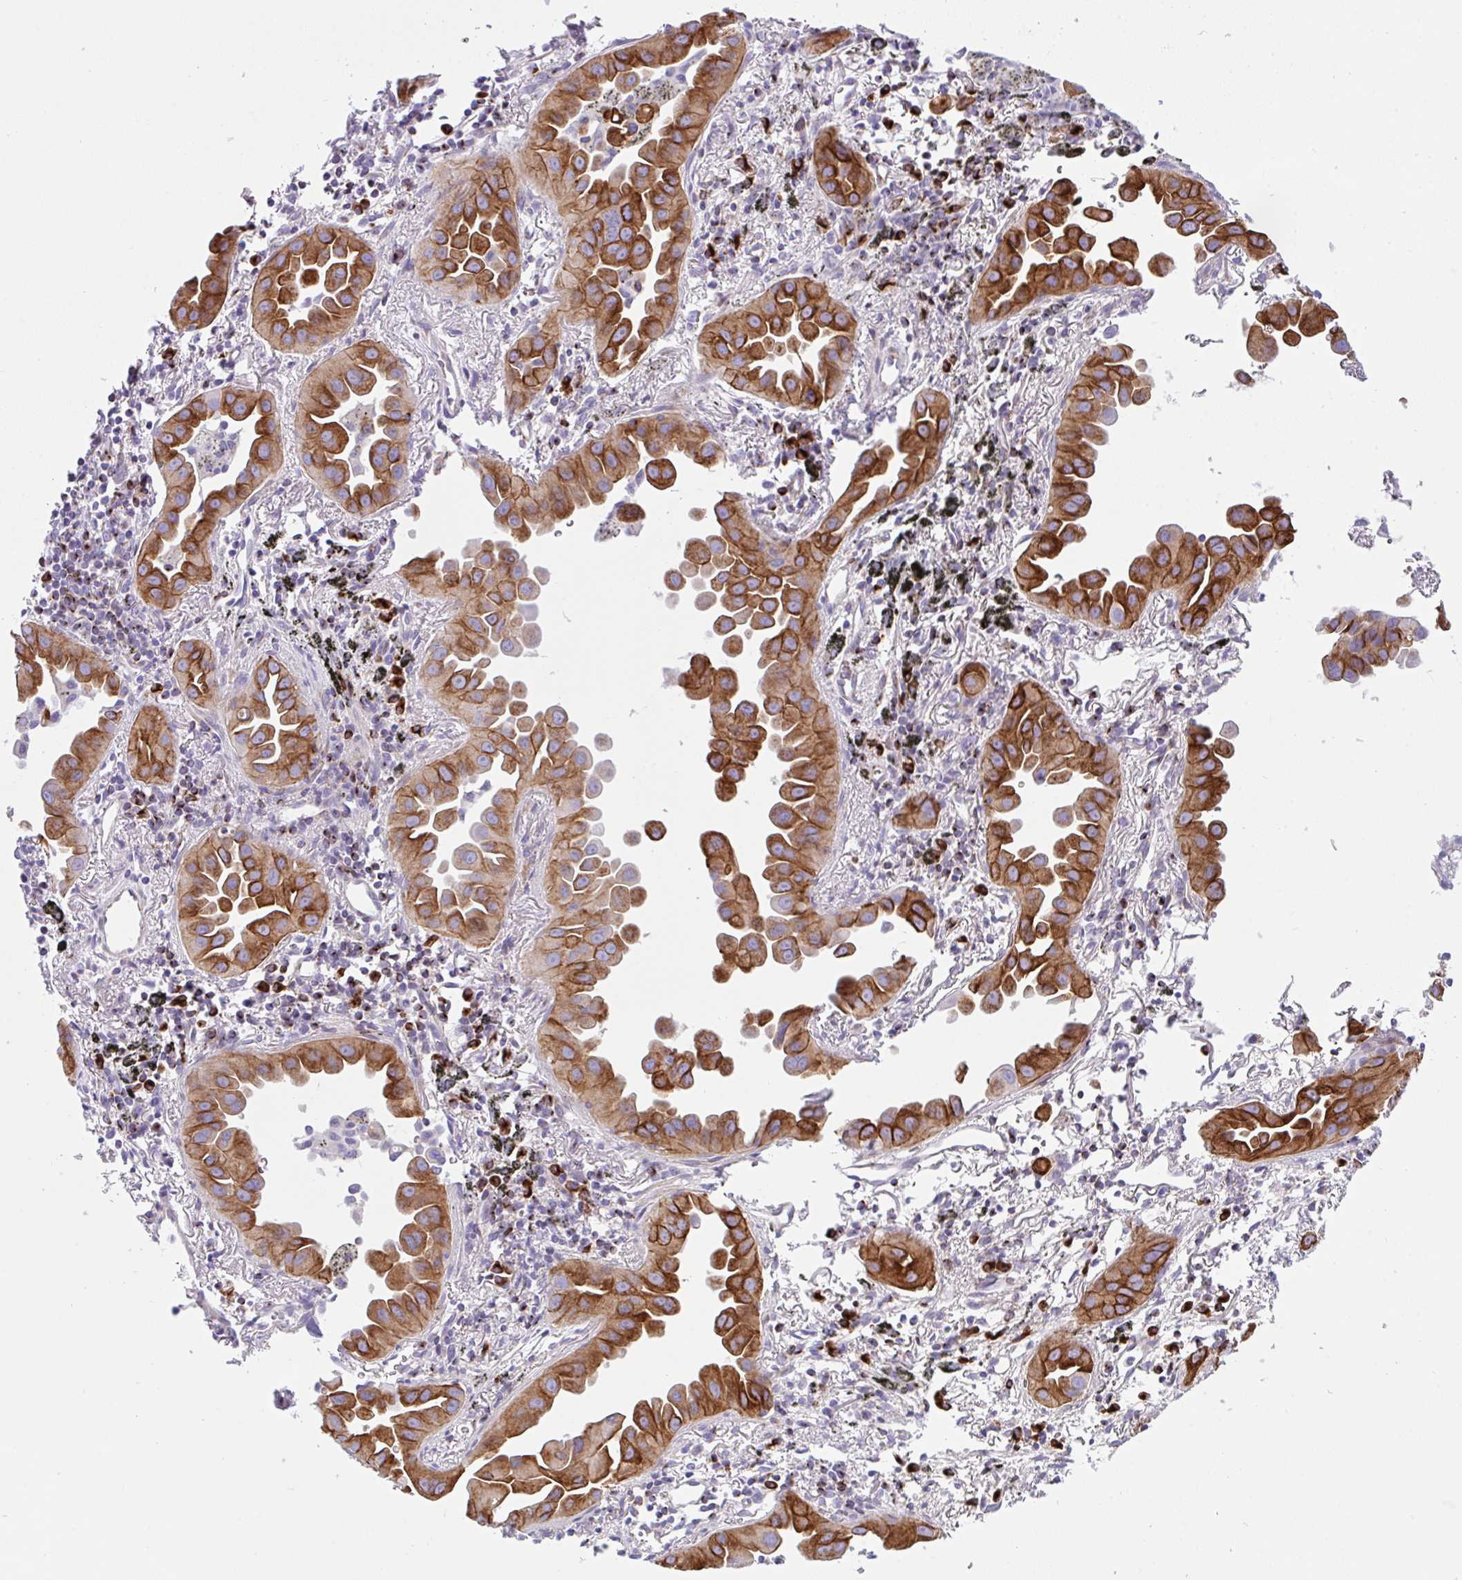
{"staining": {"intensity": "strong", "quantity": ">75%", "location": "cytoplasmic/membranous"}, "tissue": "lung cancer", "cell_type": "Tumor cells", "image_type": "cancer", "snomed": [{"axis": "morphology", "description": "Adenocarcinoma, NOS"}, {"axis": "topography", "description": "Lung"}], "caption": "Tumor cells demonstrate high levels of strong cytoplasmic/membranous positivity in approximately >75% of cells in human lung cancer (adenocarcinoma). The protein is stained brown, and the nuclei are stained in blue (DAB IHC with brightfield microscopy, high magnification).", "gene": "FBXL20", "patient": {"sex": "male", "age": 68}}